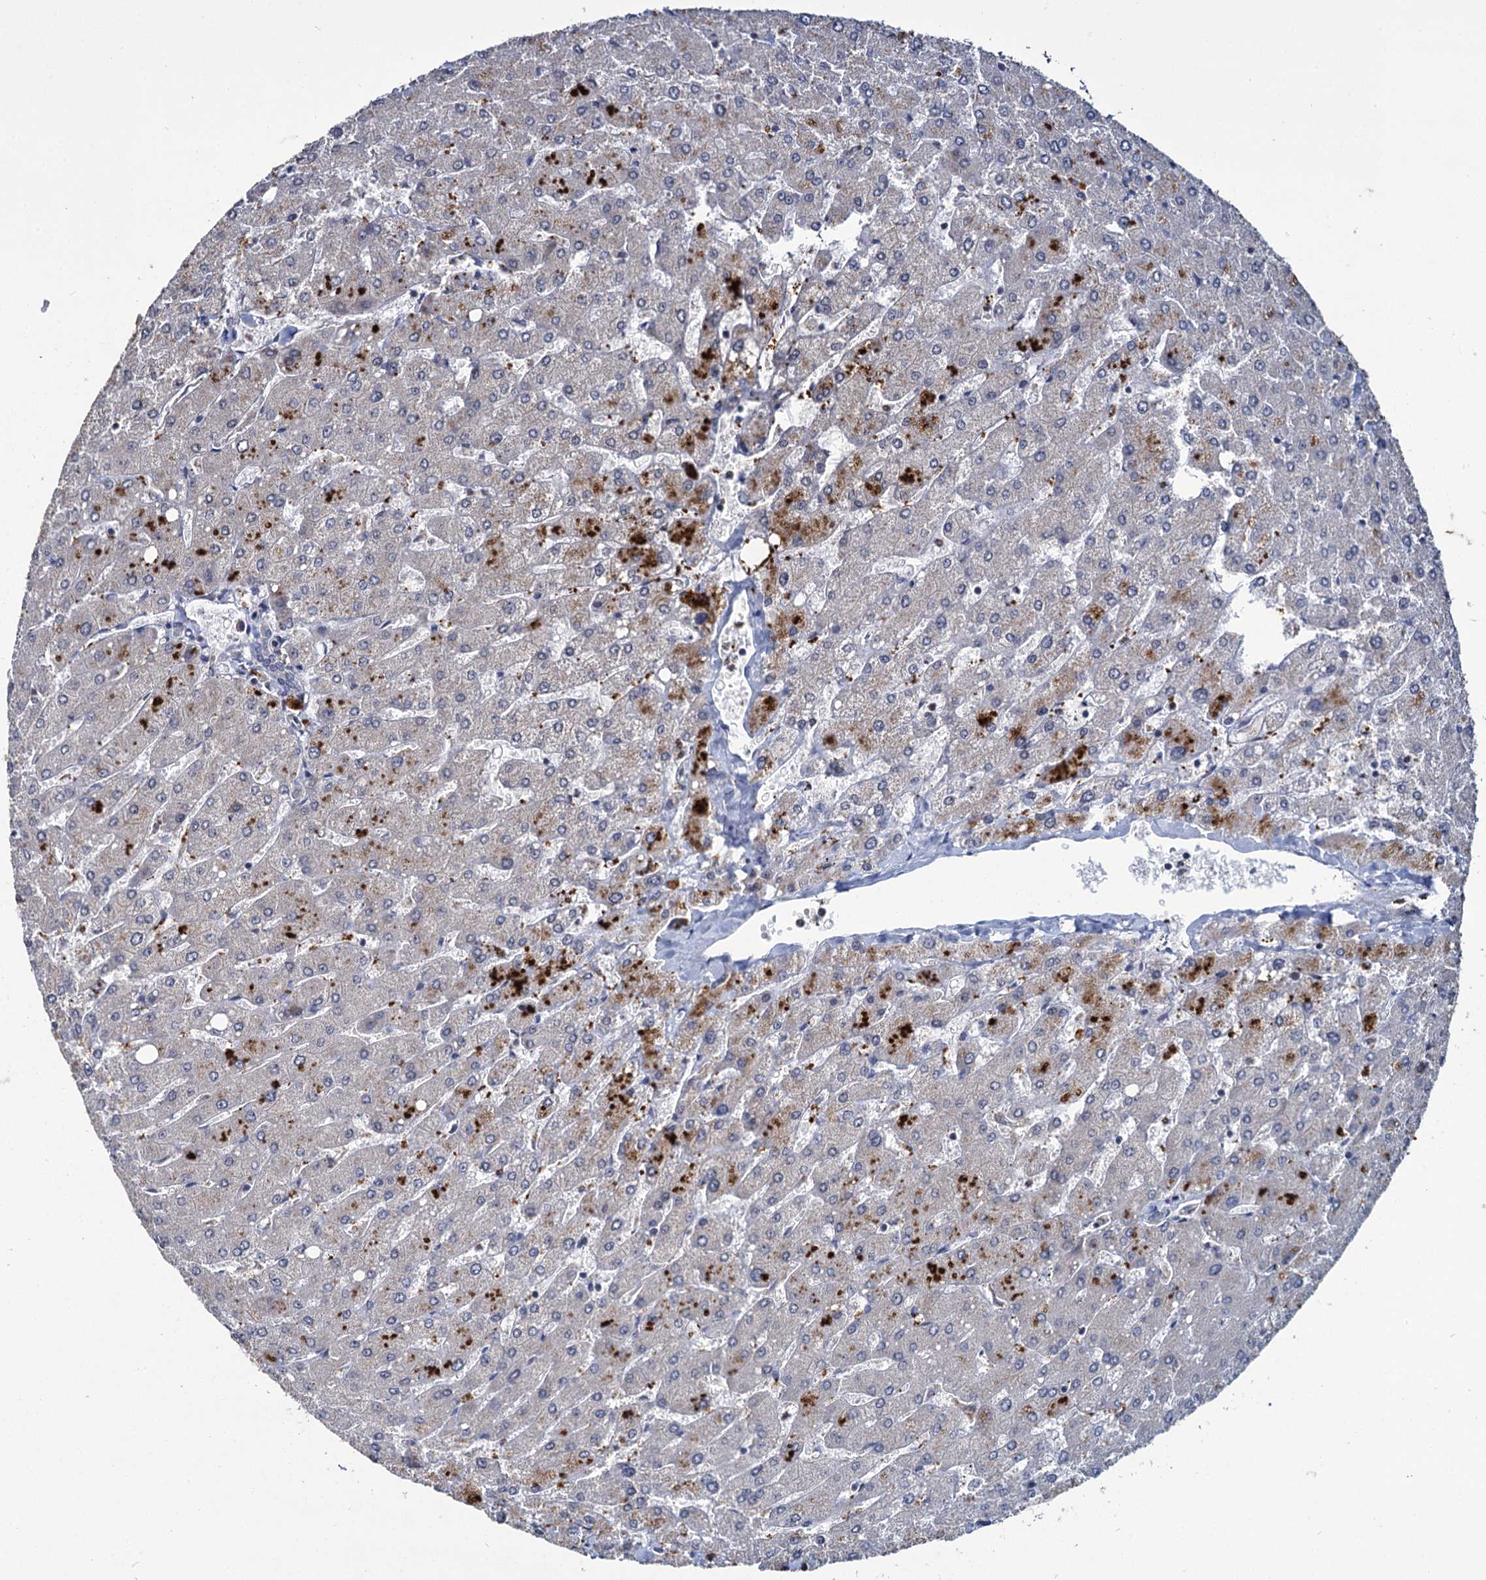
{"staining": {"intensity": "negative", "quantity": "none", "location": "none"}, "tissue": "liver", "cell_type": "Cholangiocytes", "image_type": "normal", "snomed": [{"axis": "morphology", "description": "Normal tissue, NOS"}, {"axis": "topography", "description": "Liver"}], "caption": "IHC image of benign human liver stained for a protein (brown), which displays no positivity in cholangiocytes.", "gene": "RPUSD4", "patient": {"sex": "male", "age": 55}}